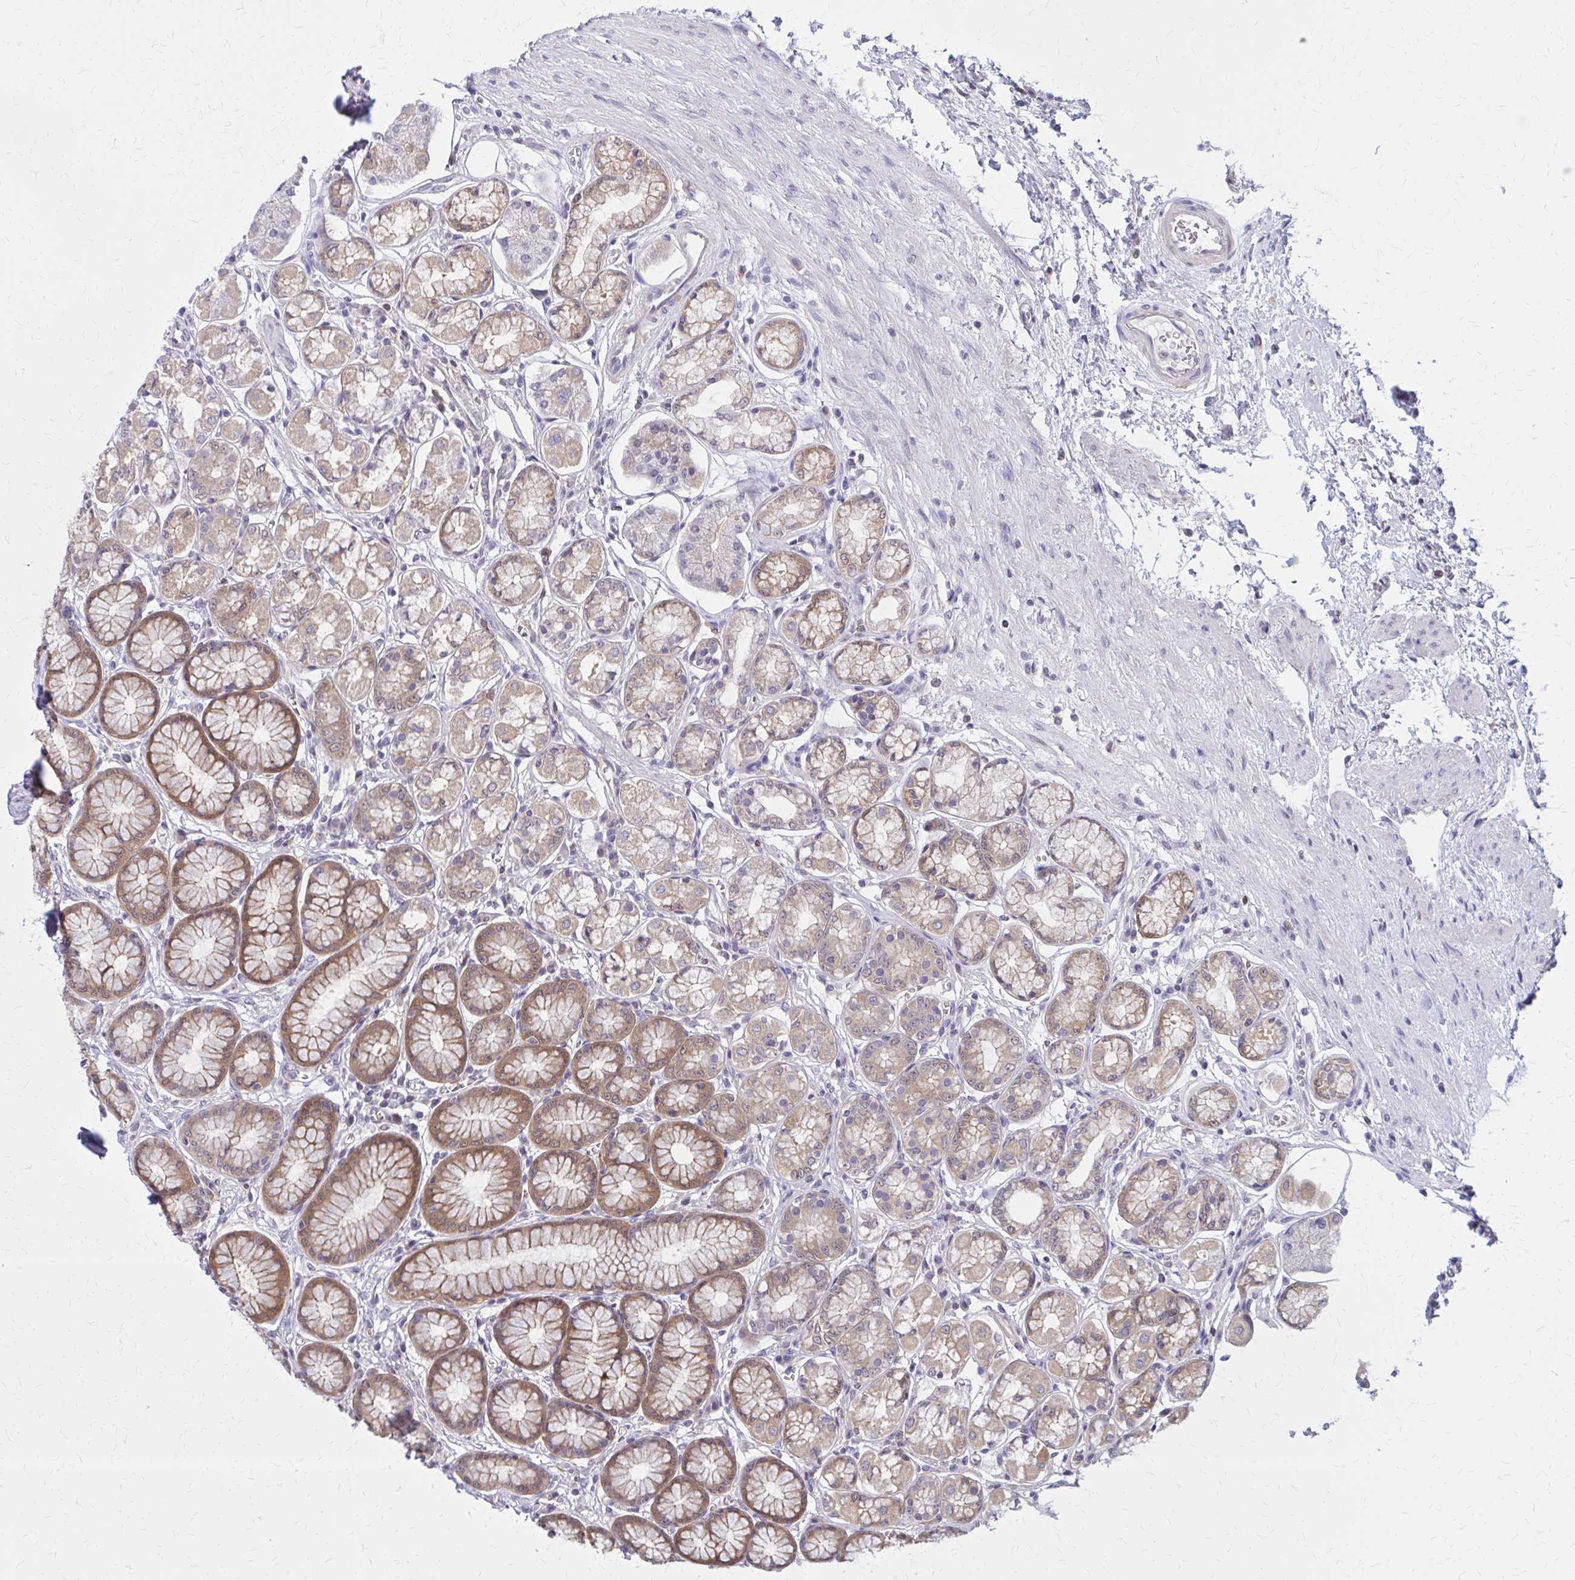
{"staining": {"intensity": "moderate", "quantity": ">75%", "location": "cytoplasmic/membranous"}, "tissue": "stomach", "cell_type": "Glandular cells", "image_type": "normal", "snomed": [{"axis": "morphology", "description": "Normal tissue, NOS"}, {"axis": "topography", "description": "Stomach"}, {"axis": "topography", "description": "Stomach, lower"}], "caption": "The image reveals immunohistochemical staining of unremarkable stomach. There is moderate cytoplasmic/membranous expression is present in about >75% of glandular cells.", "gene": "DBI", "patient": {"sex": "male", "age": 76}}